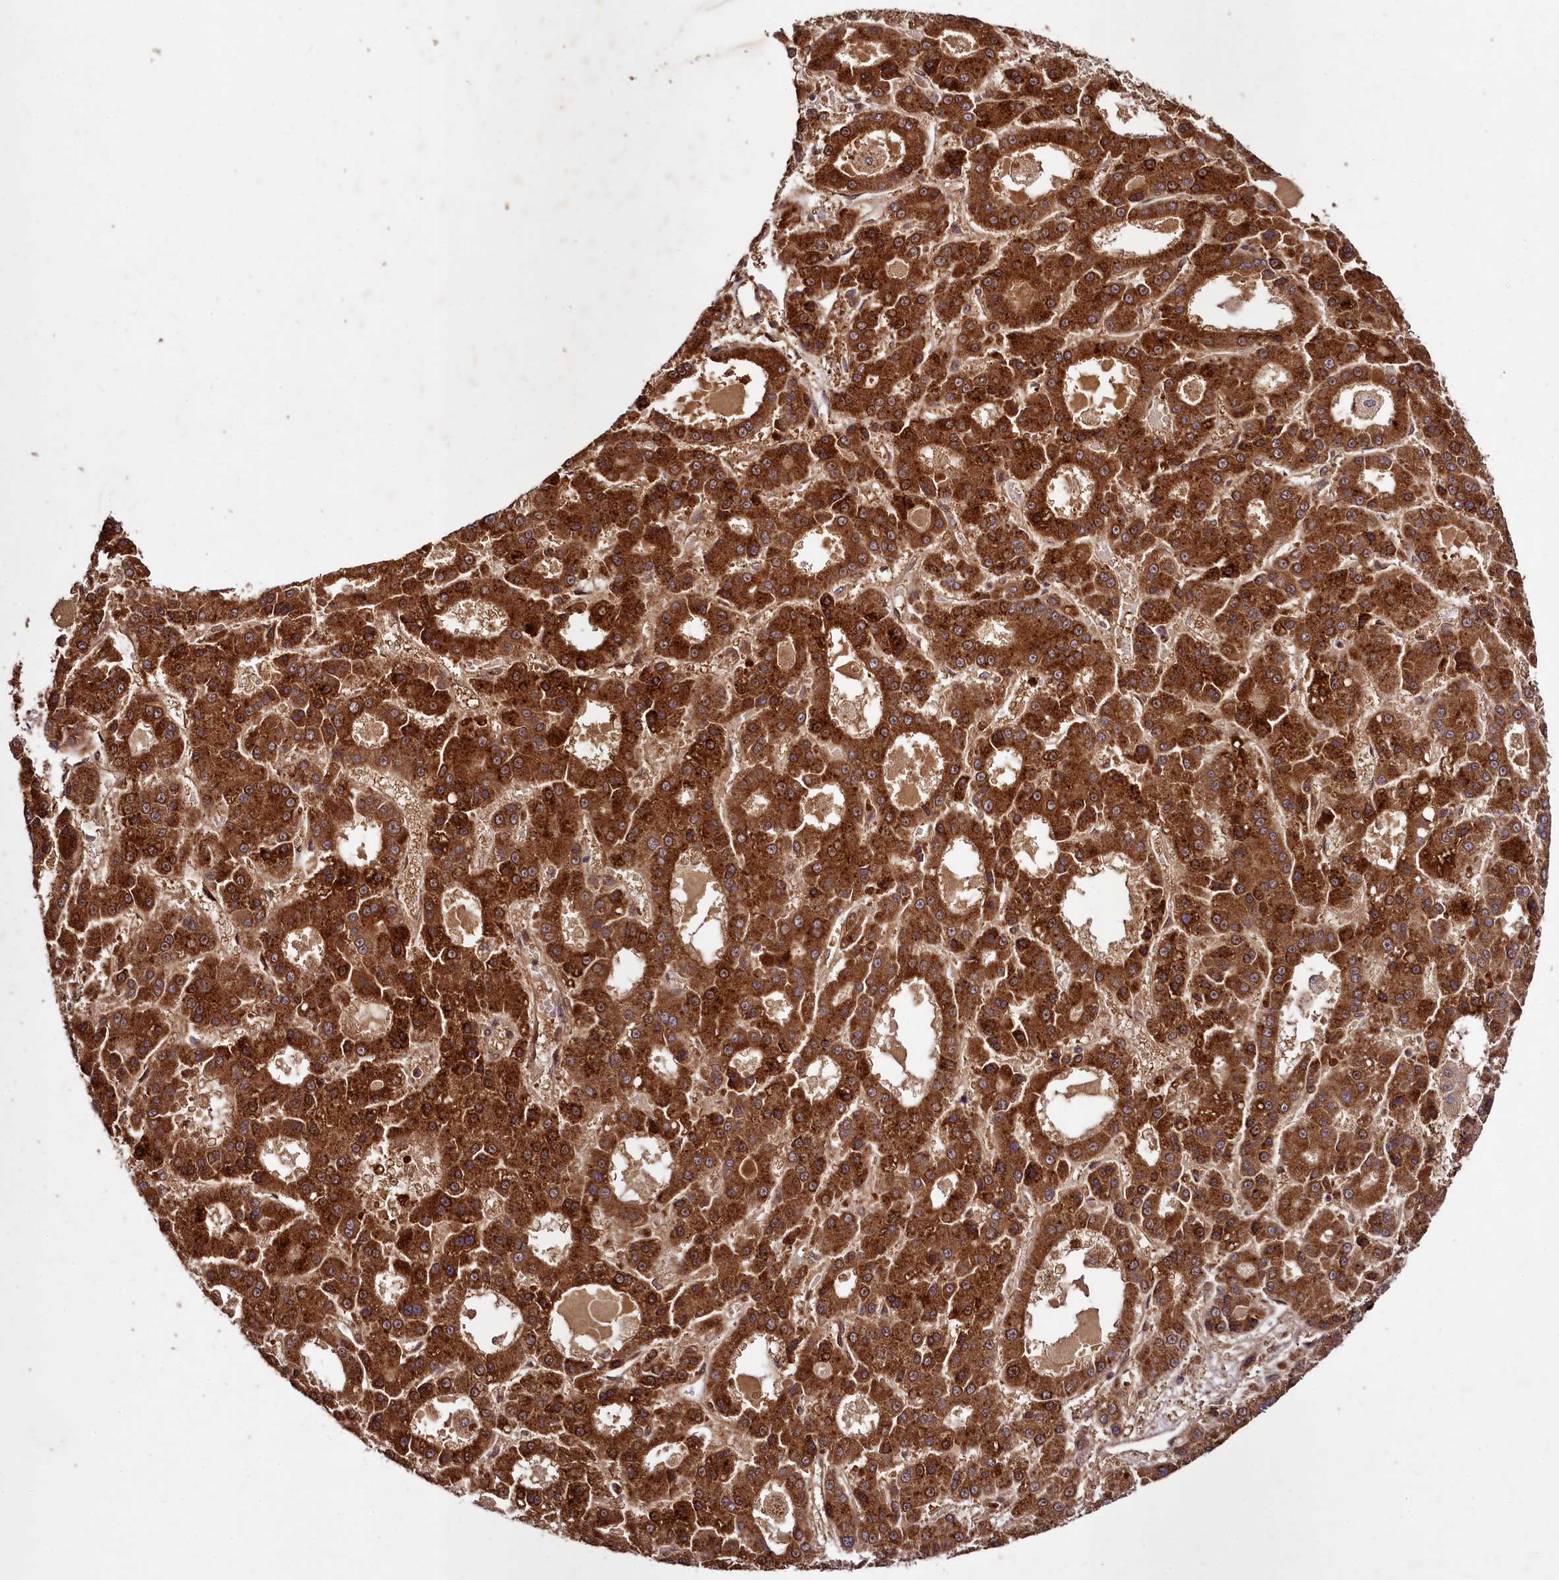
{"staining": {"intensity": "strong", "quantity": ">75%", "location": "cytoplasmic/membranous"}, "tissue": "liver cancer", "cell_type": "Tumor cells", "image_type": "cancer", "snomed": [{"axis": "morphology", "description": "Carcinoma, Hepatocellular, NOS"}, {"axis": "topography", "description": "Liver"}], "caption": "Liver cancer (hepatocellular carcinoma) was stained to show a protein in brown. There is high levels of strong cytoplasmic/membranous expression in approximately >75% of tumor cells. The staining was performed using DAB (3,3'-diaminobenzidine), with brown indicating positive protein expression. Nuclei are stained blue with hematoxylin.", "gene": "DCP1B", "patient": {"sex": "male", "age": 70}}